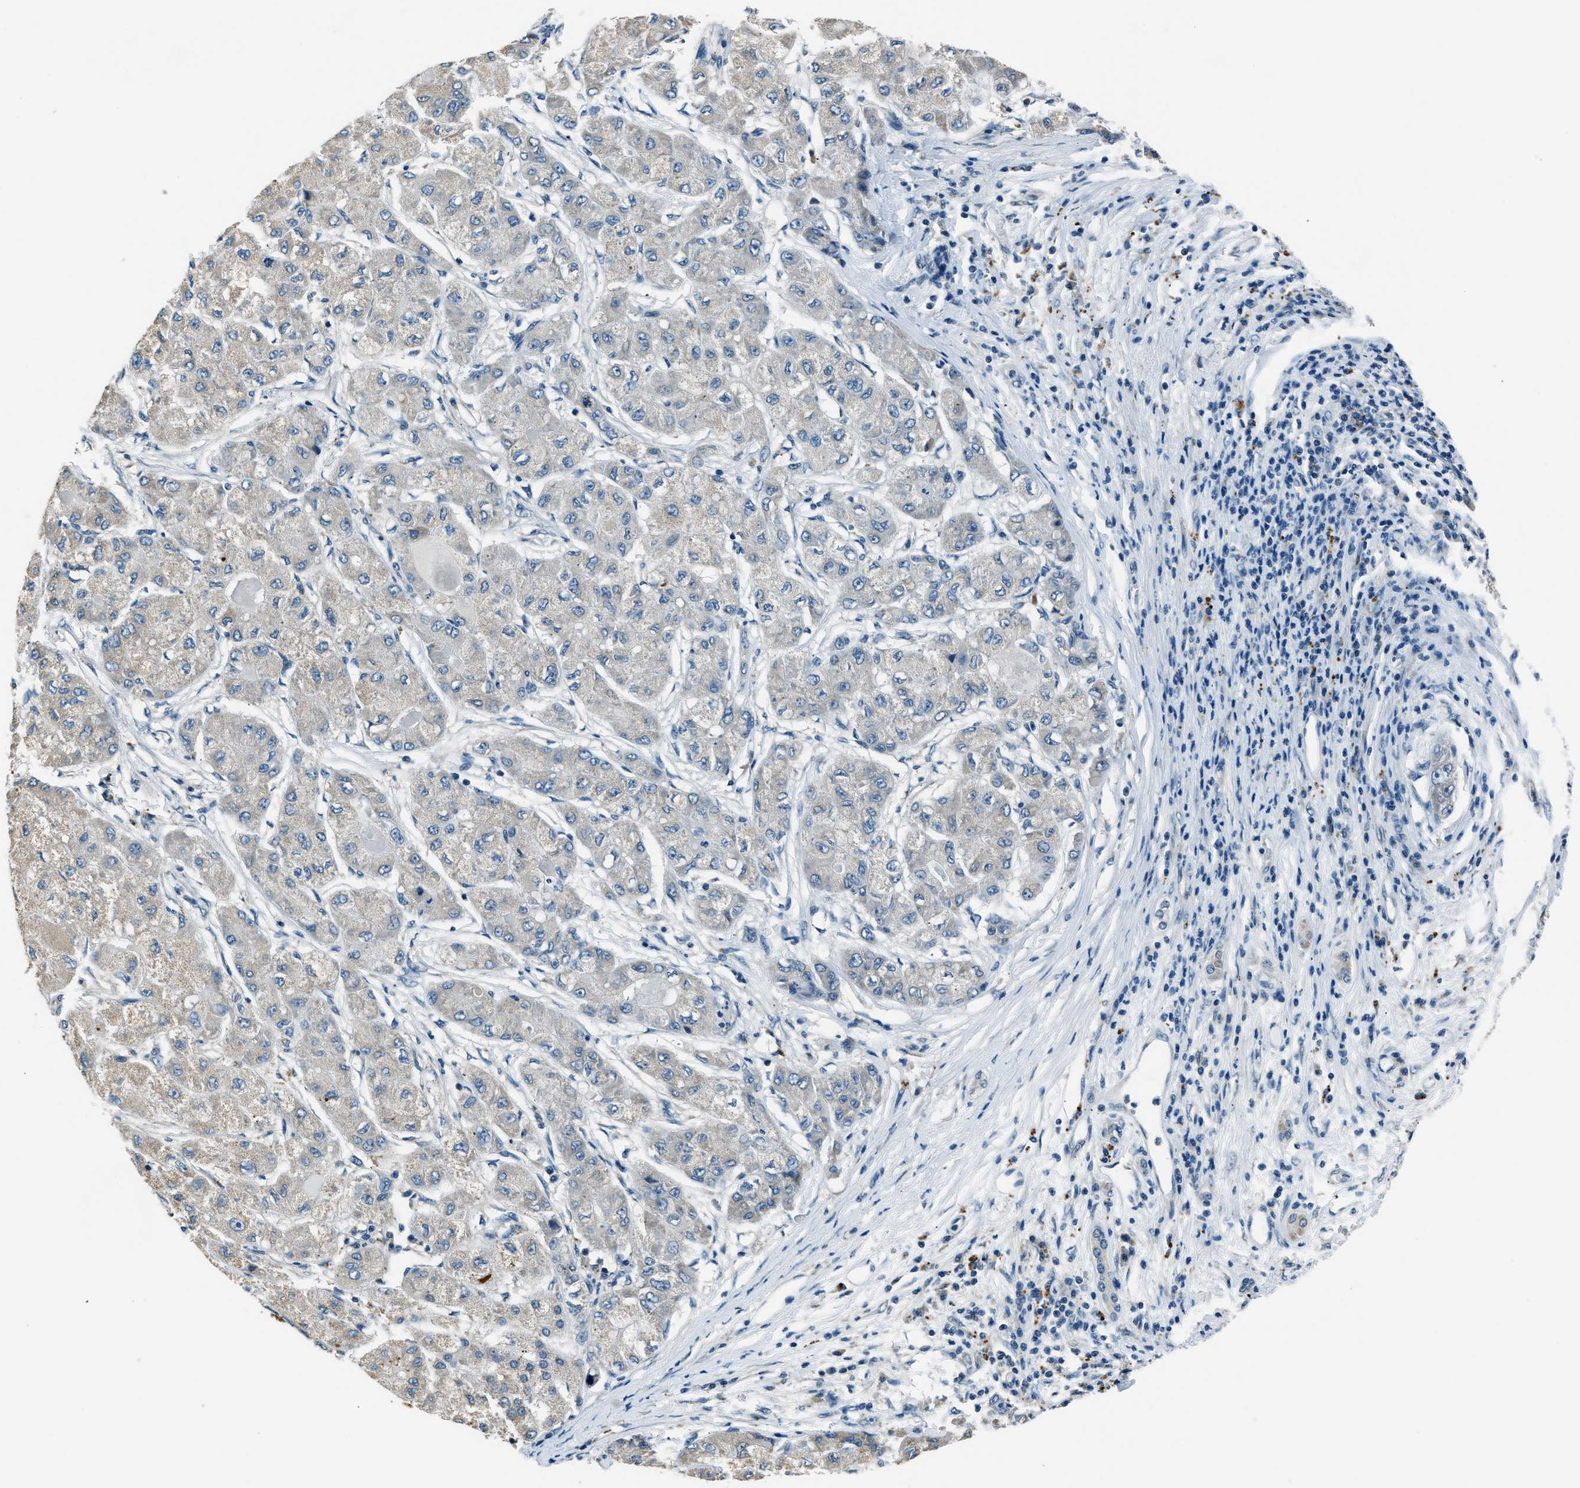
{"staining": {"intensity": "weak", "quantity": "<25%", "location": "cytoplasmic/membranous"}, "tissue": "liver cancer", "cell_type": "Tumor cells", "image_type": "cancer", "snomed": [{"axis": "morphology", "description": "Carcinoma, Hepatocellular, NOS"}, {"axis": "topography", "description": "Liver"}], "caption": "Liver hepatocellular carcinoma was stained to show a protein in brown. There is no significant staining in tumor cells.", "gene": "NME8", "patient": {"sex": "male", "age": 80}}